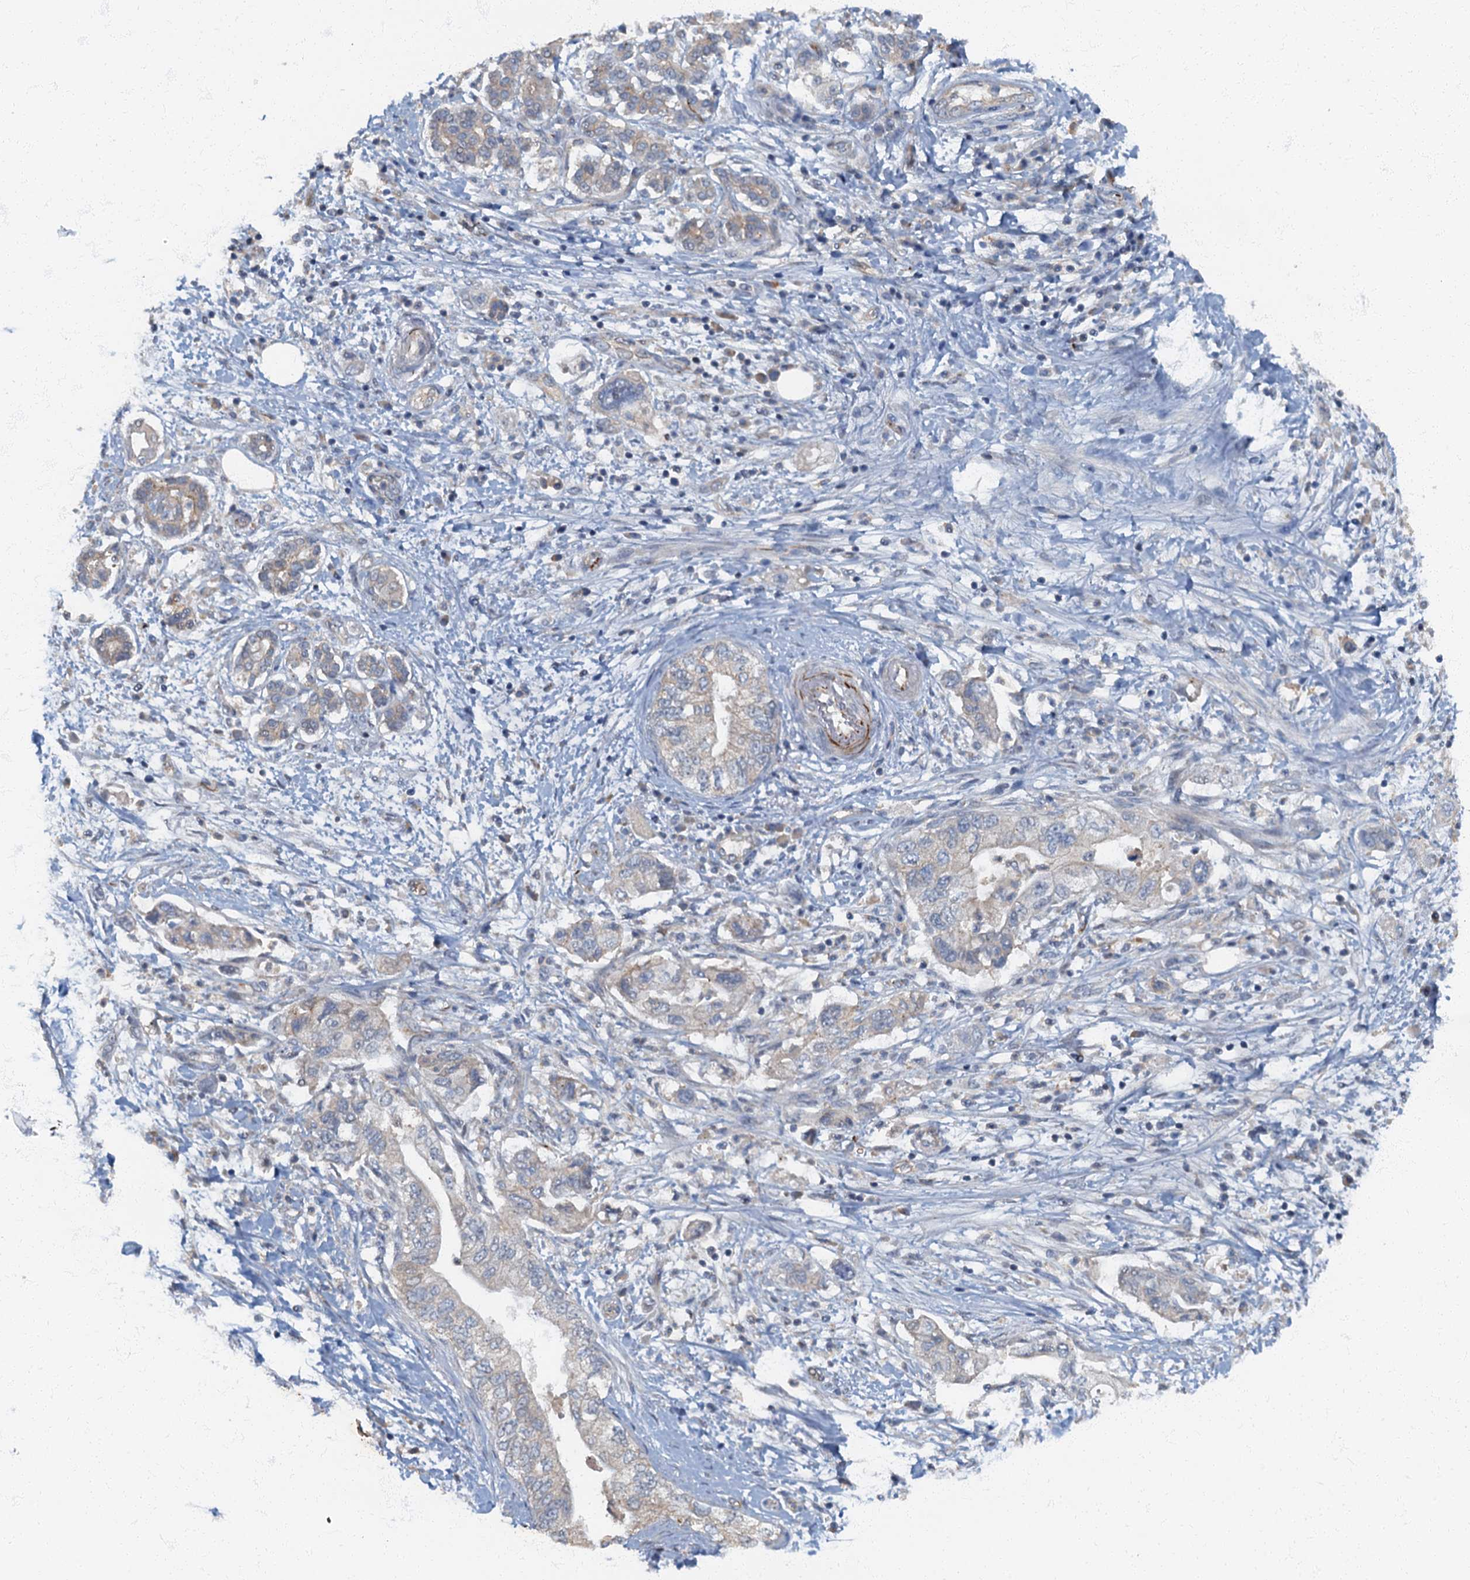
{"staining": {"intensity": "negative", "quantity": "none", "location": "none"}, "tissue": "pancreatic cancer", "cell_type": "Tumor cells", "image_type": "cancer", "snomed": [{"axis": "morphology", "description": "Adenocarcinoma, NOS"}, {"axis": "topography", "description": "Pancreas"}], "caption": "Tumor cells show no significant expression in adenocarcinoma (pancreatic).", "gene": "ARL11", "patient": {"sex": "female", "age": 73}}